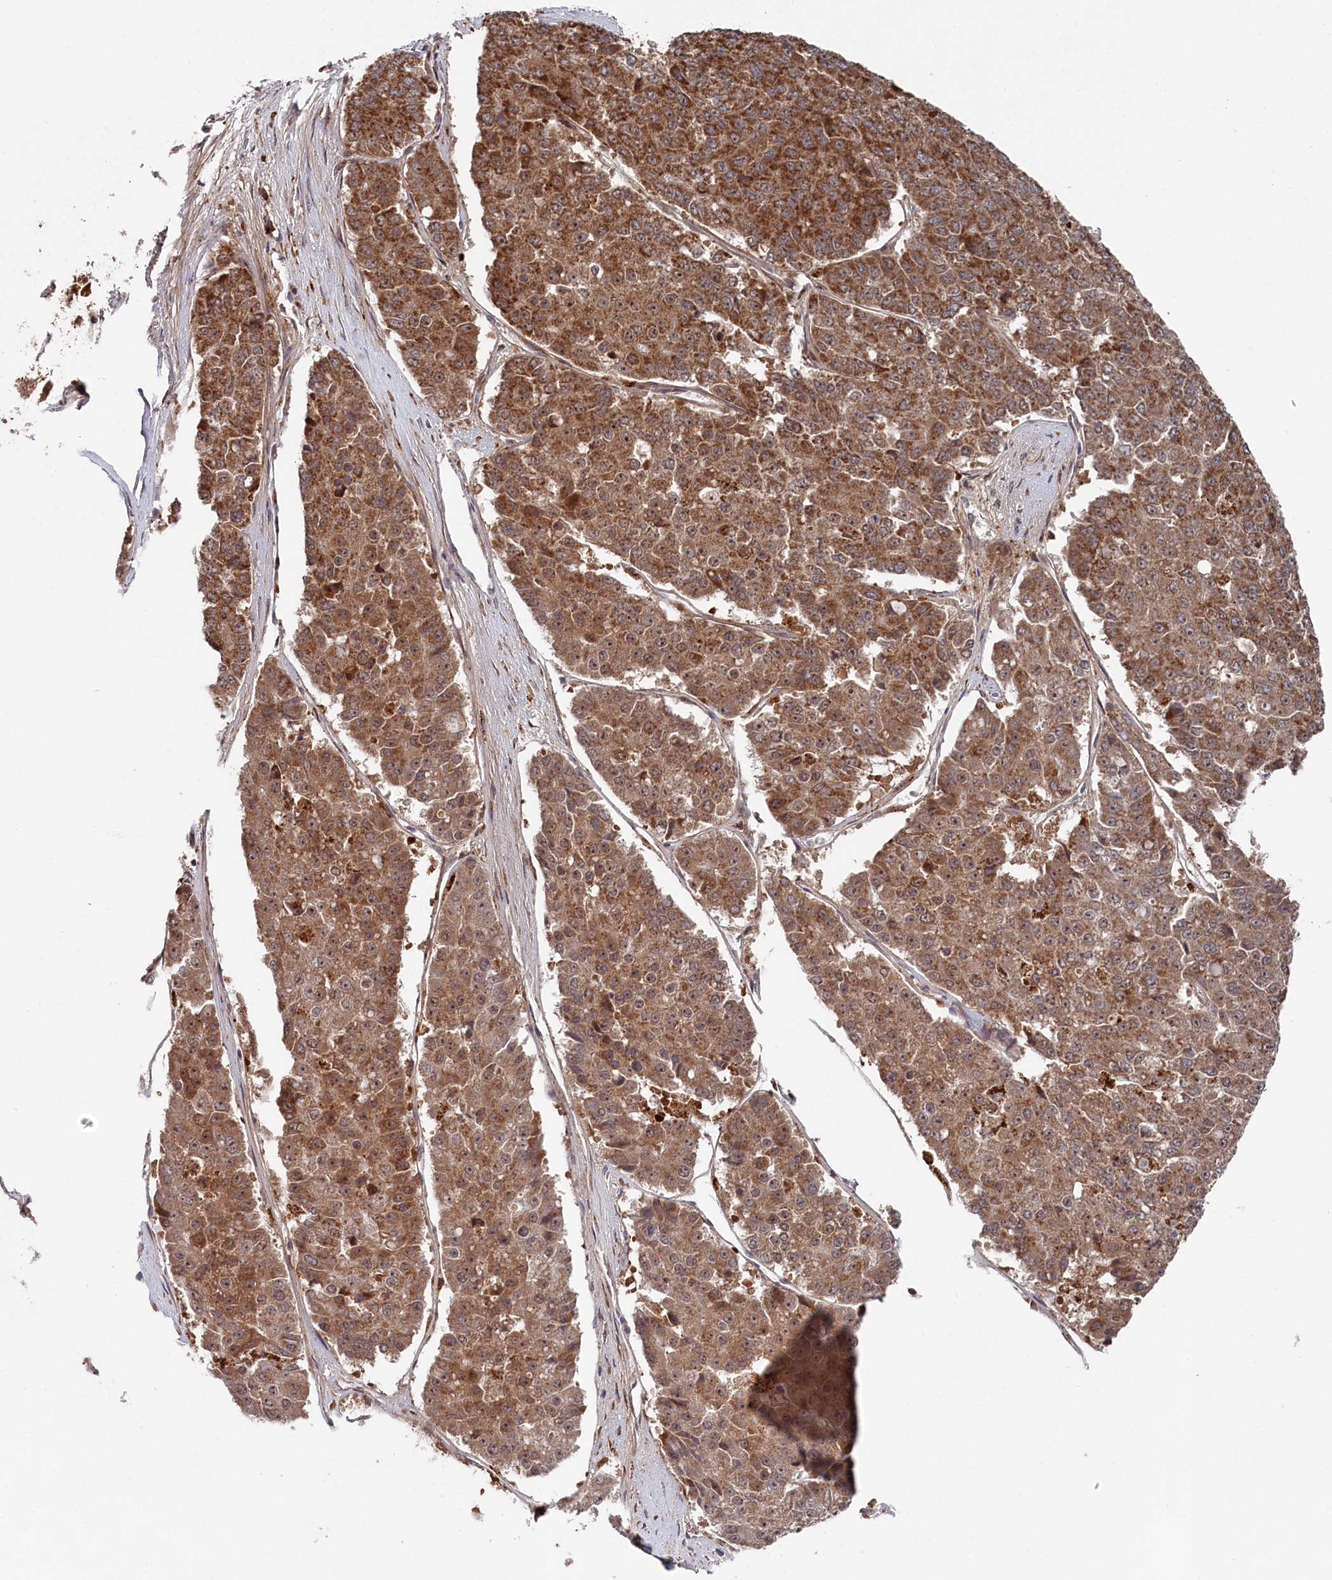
{"staining": {"intensity": "strong", "quantity": ">75%", "location": "cytoplasmic/membranous"}, "tissue": "pancreatic cancer", "cell_type": "Tumor cells", "image_type": "cancer", "snomed": [{"axis": "morphology", "description": "Adenocarcinoma, NOS"}, {"axis": "topography", "description": "Pancreas"}], "caption": "Immunohistochemistry staining of adenocarcinoma (pancreatic), which shows high levels of strong cytoplasmic/membranous positivity in approximately >75% of tumor cells indicating strong cytoplasmic/membranous protein staining. The staining was performed using DAB (brown) for protein detection and nuclei were counterstained in hematoxylin (blue).", "gene": "WAPL", "patient": {"sex": "male", "age": 50}}